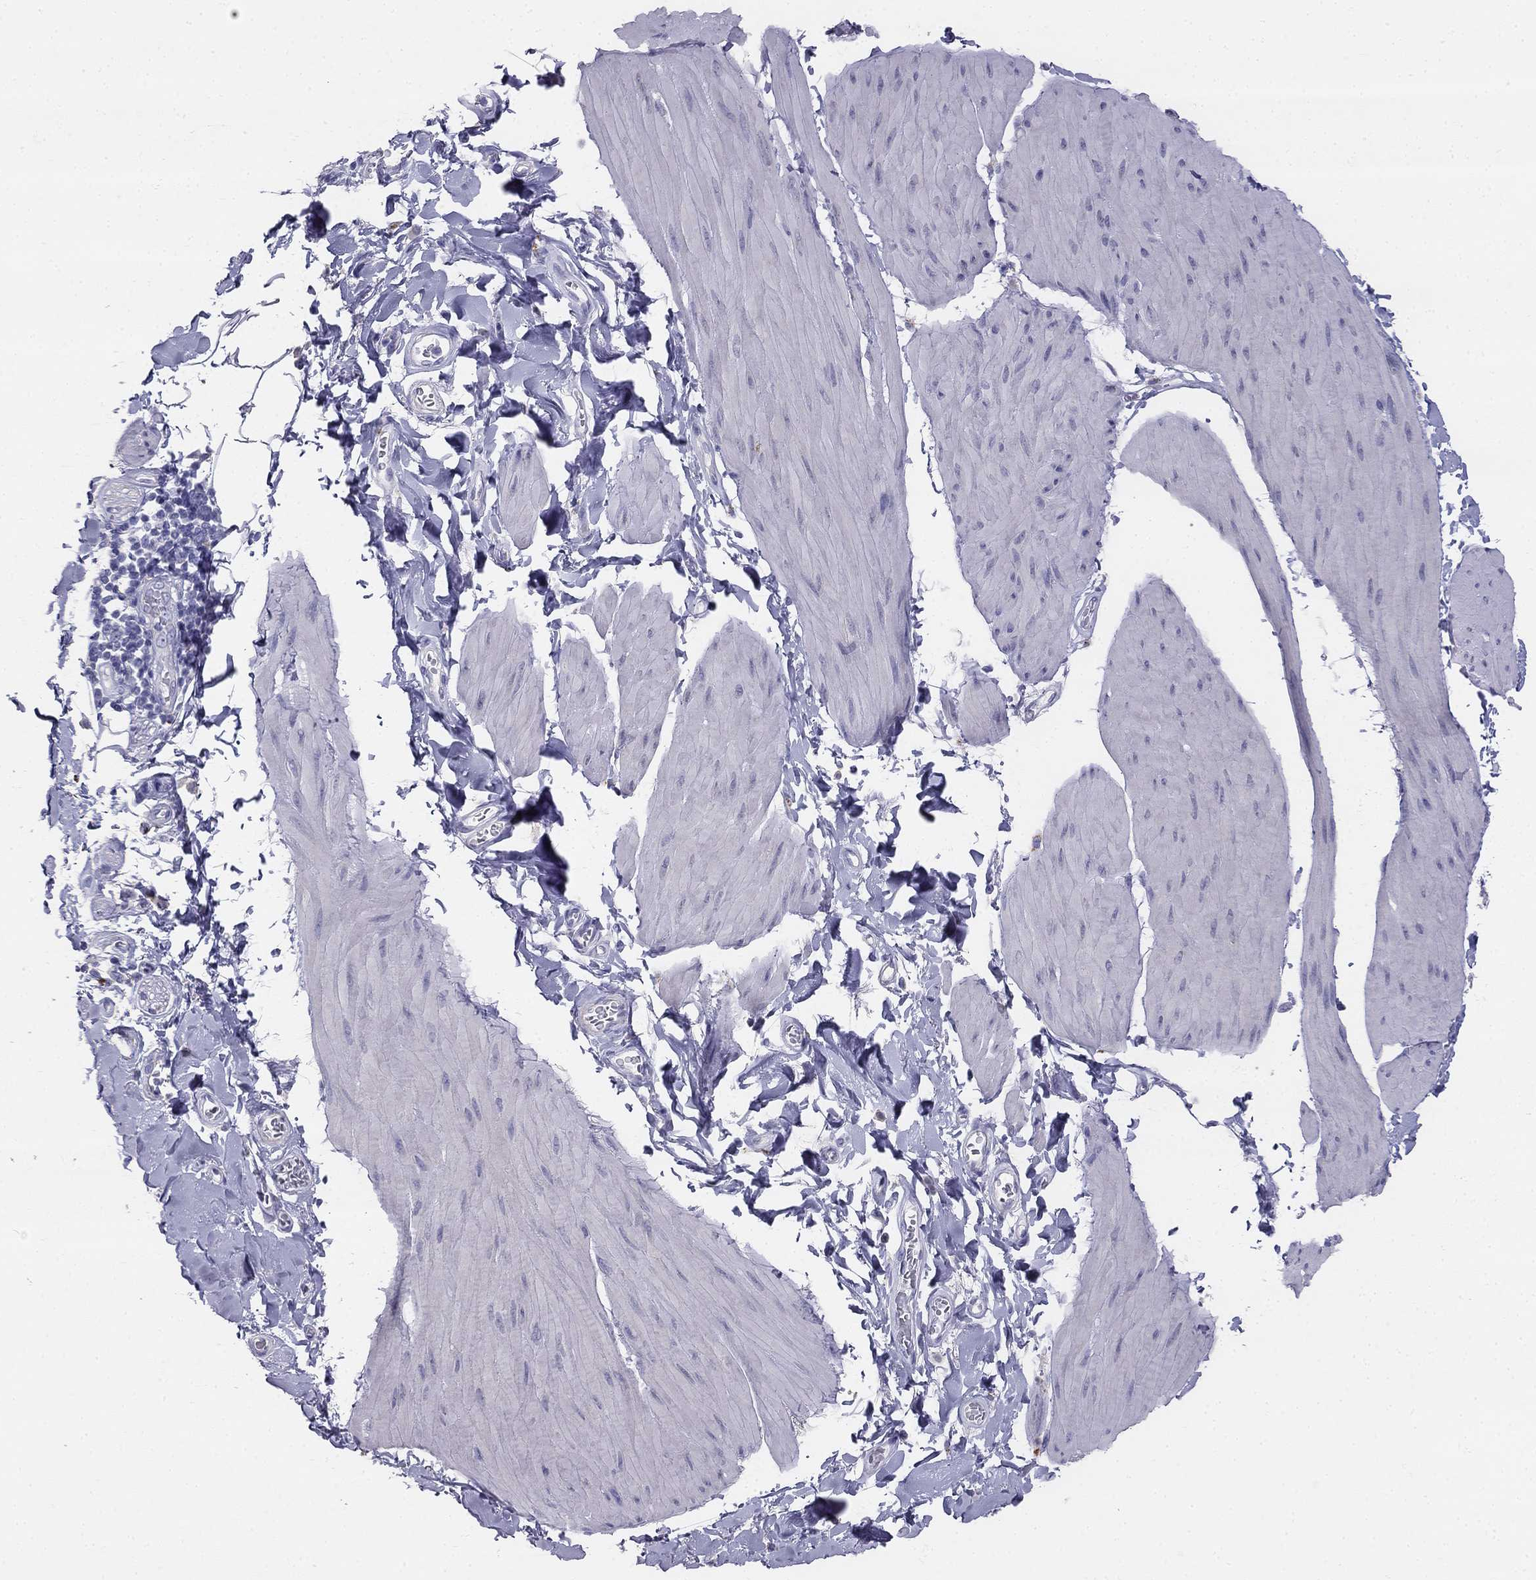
{"staining": {"intensity": "negative", "quantity": "none", "location": "none"}, "tissue": "smooth muscle", "cell_type": "Smooth muscle cells", "image_type": "normal", "snomed": [{"axis": "morphology", "description": "Normal tissue, NOS"}, {"axis": "topography", "description": "Adipose tissue"}, {"axis": "topography", "description": "Smooth muscle"}, {"axis": "topography", "description": "Peripheral nerve tissue"}], "caption": "An immunohistochemistry photomicrograph of benign smooth muscle is shown. There is no staining in smooth muscle cells of smooth muscle. (Brightfield microscopy of DAB IHC at high magnification).", "gene": "ALOXE3", "patient": {"sex": "male", "age": 83}}